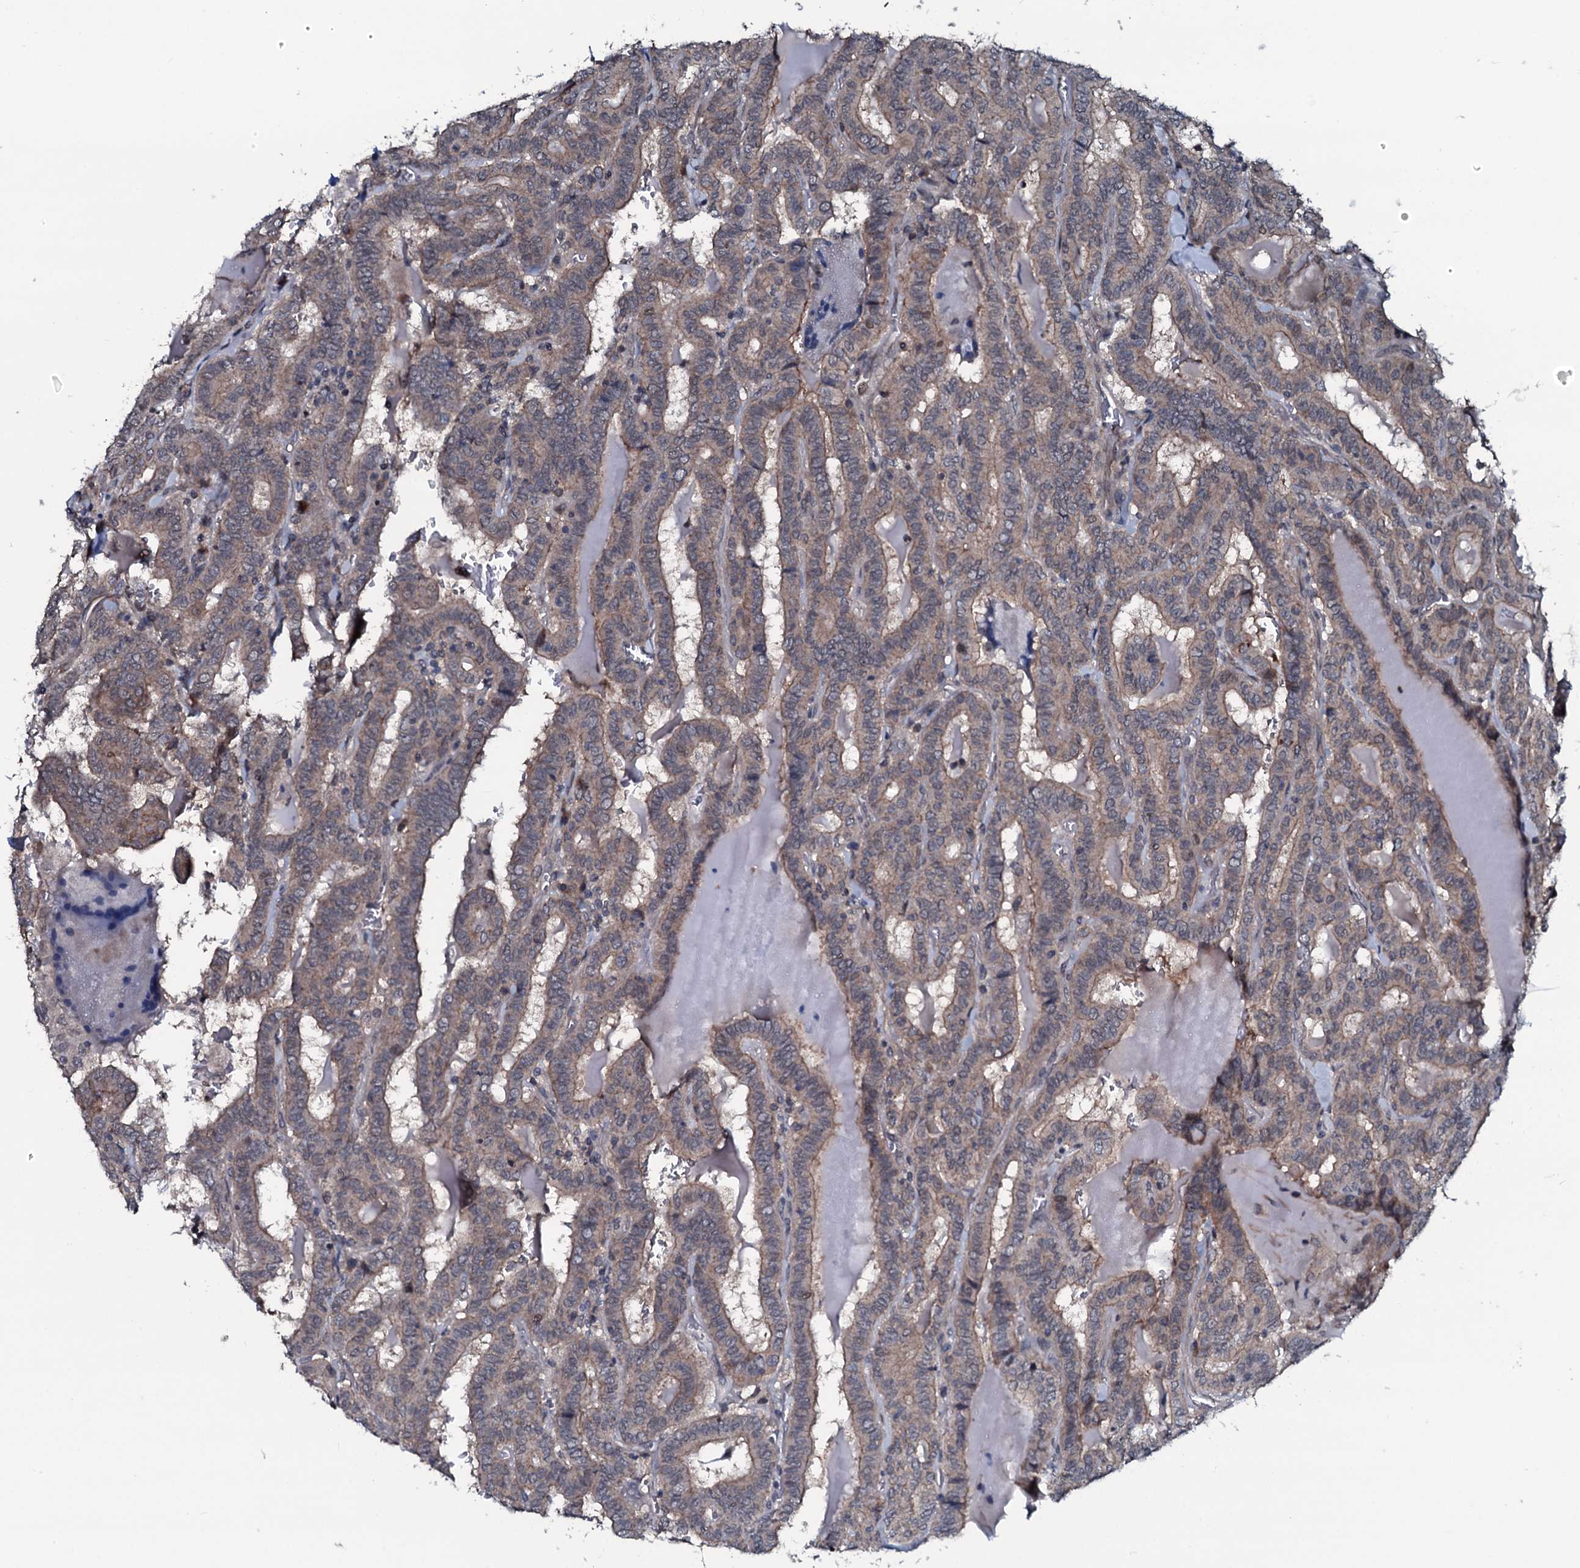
{"staining": {"intensity": "weak", "quantity": ">75%", "location": "cytoplasmic/membranous"}, "tissue": "thyroid cancer", "cell_type": "Tumor cells", "image_type": "cancer", "snomed": [{"axis": "morphology", "description": "Papillary adenocarcinoma, NOS"}, {"axis": "topography", "description": "Thyroid gland"}], "caption": "IHC micrograph of thyroid cancer (papillary adenocarcinoma) stained for a protein (brown), which exhibits low levels of weak cytoplasmic/membranous expression in approximately >75% of tumor cells.", "gene": "OGFOD2", "patient": {"sex": "female", "age": 72}}